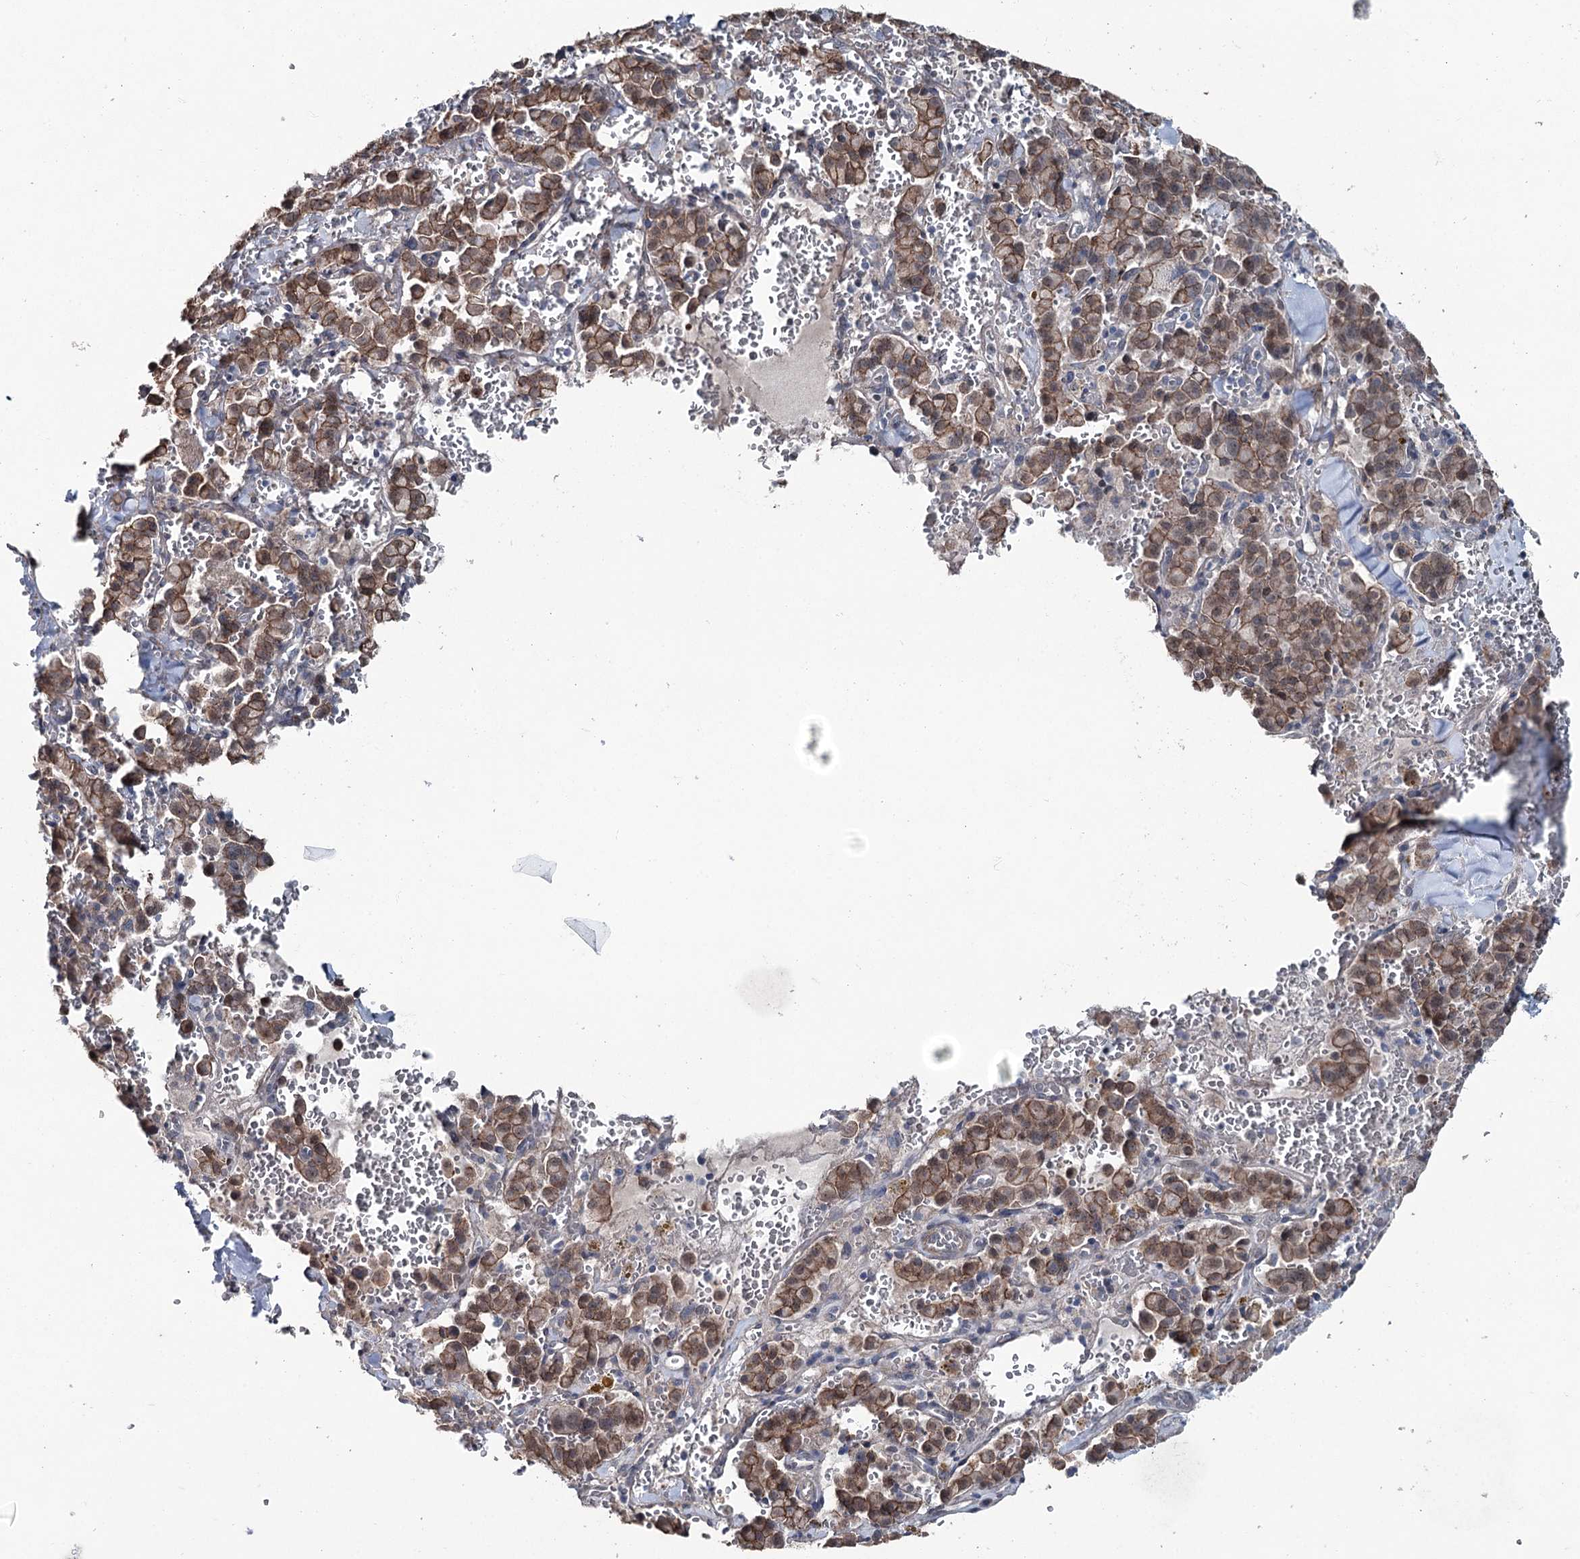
{"staining": {"intensity": "moderate", "quantity": ">75%", "location": "cytoplasmic/membranous"}, "tissue": "pancreatic cancer", "cell_type": "Tumor cells", "image_type": "cancer", "snomed": [{"axis": "morphology", "description": "Adenocarcinoma, NOS"}, {"axis": "topography", "description": "Pancreas"}], "caption": "Human pancreatic cancer stained with a brown dye shows moderate cytoplasmic/membranous positive positivity in about >75% of tumor cells.", "gene": "FAM120B", "patient": {"sex": "male", "age": 65}}